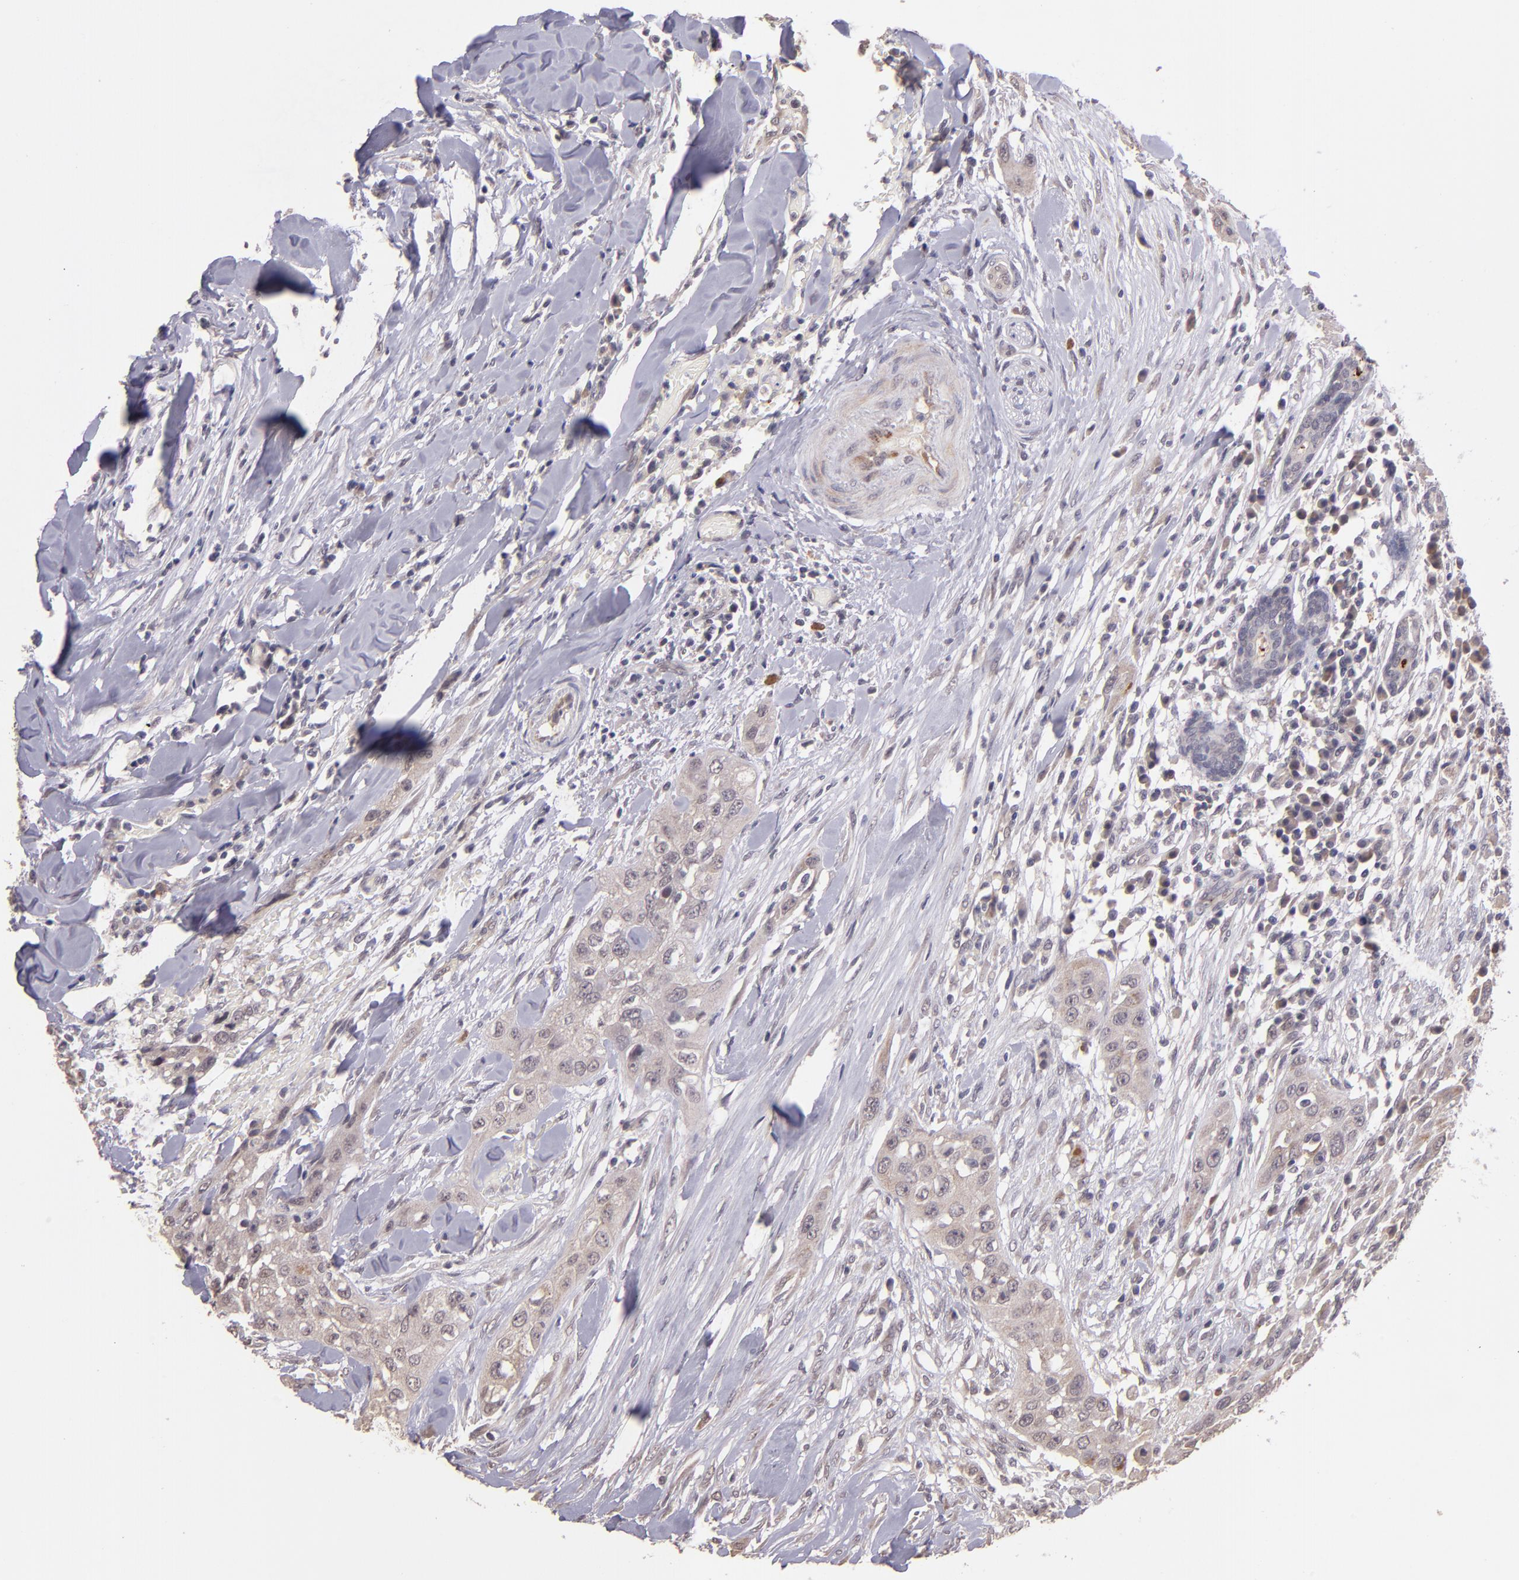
{"staining": {"intensity": "weak", "quantity": ">75%", "location": "cytoplasmic/membranous"}, "tissue": "head and neck cancer", "cell_type": "Tumor cells", "image_type": "cancer", "snomed": [{"axis": "morphology", "description": "Neoplasm, malignant, NOS"}, {"axis": "topography", "description": "Salivary gland"}, {"axis": "topography", "description": "Head-Neck"}], "caption": "Weak cytoplasmic/membranous expression for a protein is identified in about >75% of tumor cells of head and neck cancer using IHC.", "gene": "TAF7L", "patient": {"sex": "male", "age": 43}}